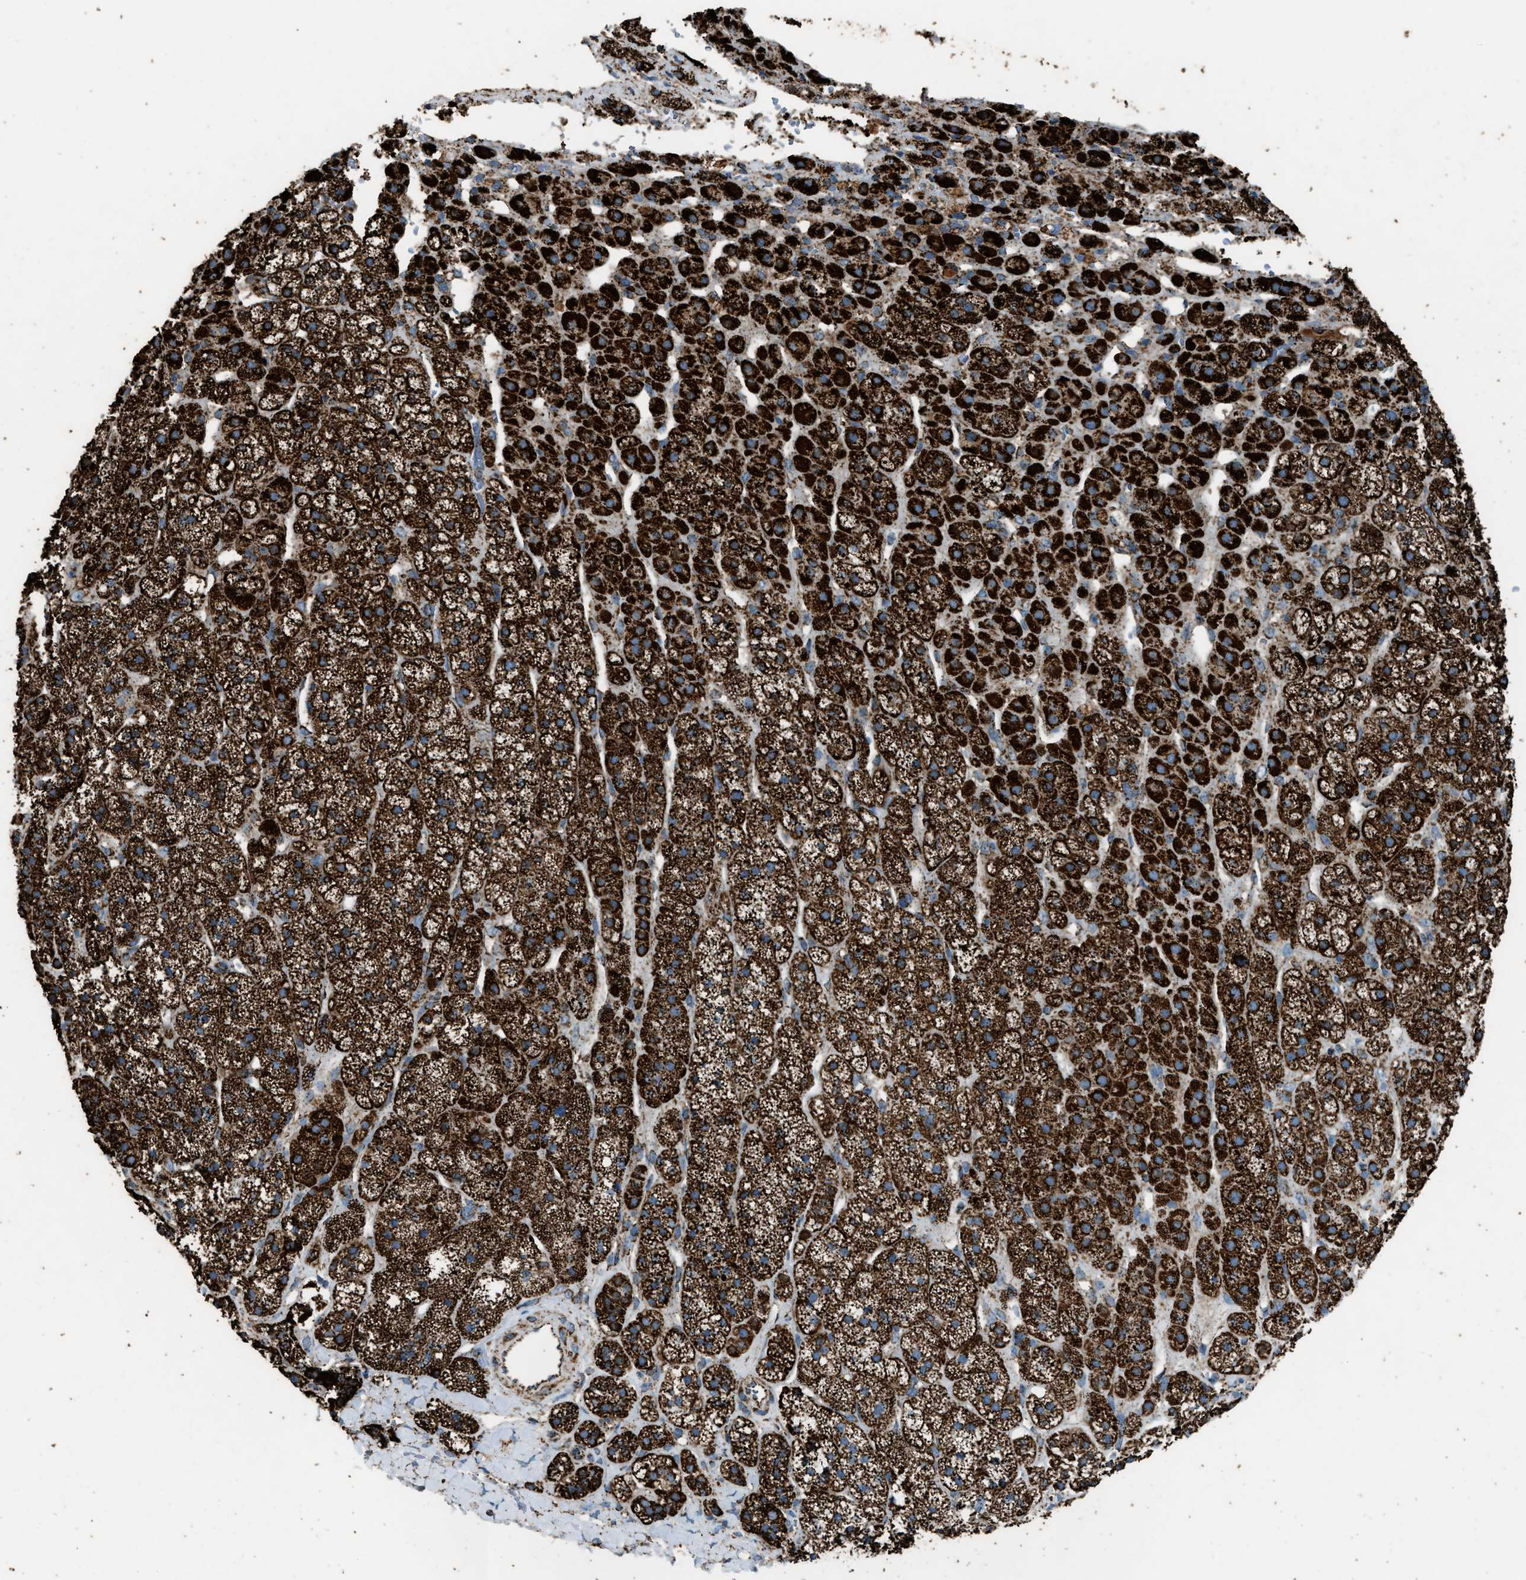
{"staining": {"intensity": "strong", "quantity": ">75%", "location": "cytoplasmic/membranous"}, "tissue": "adrenal gland", "cell_type": "Glandular cells", "image_type": "normal", "snomed": [{"axis": "morphology", "description": "Normal tissue, NOS"}, {"axis": "topography", "description": "Adrenal gland"}], "caption": "Immunohistochemical staining of benign adrenal gland reveals high levels of strong cytoplasmic/membranous staining in about >75% of glandular cells. (Brightfield microscopy of DAB IHC at high magnification).", "gene": "MDH2", "patient": {"sex": "male", "age": 56}}